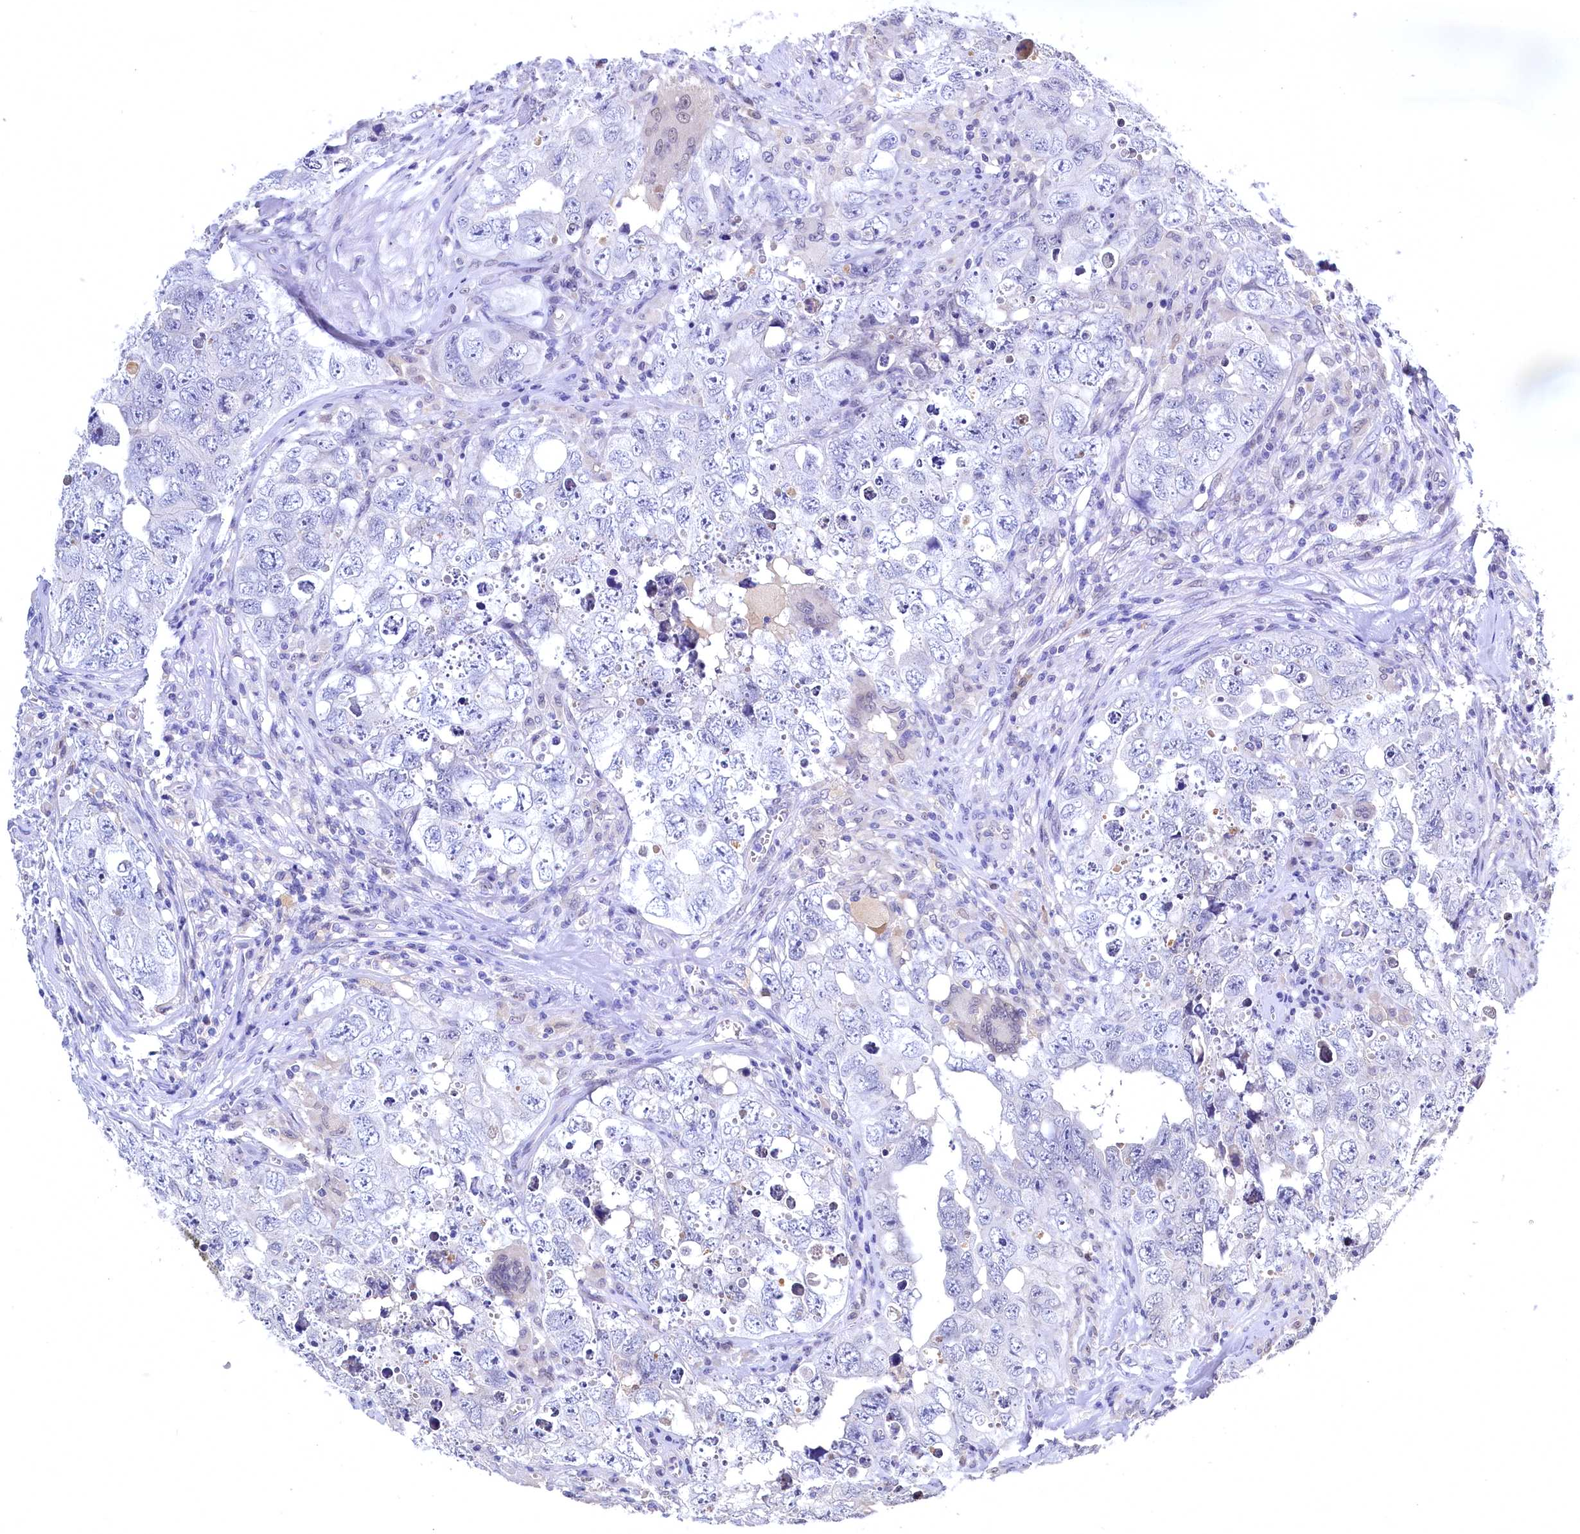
{"staining": {"intensity": "negative", "quantity": "none", "location": "none"}, "tissue": "testis cancer", "cell_type": "Tumor cells", "image_type": "cancer", "snomed": [{"axis": "morphology", "description": "Seminoma, NOS"}, {"axis": "morphology", "description": "Carcinoma, Embryonal, NOS"}, {"axis": "topography", "description": "Testis"}], "caption": "There is no significant expression in tumor cells of testis cancer (seminoma). (Stains: DAB IHC with hematoxylin counter stain, Microscopy: brightfield microscopy at high magnification).", "gene": "C11orf54", "patient": {"sex": "male", "age": 43}}